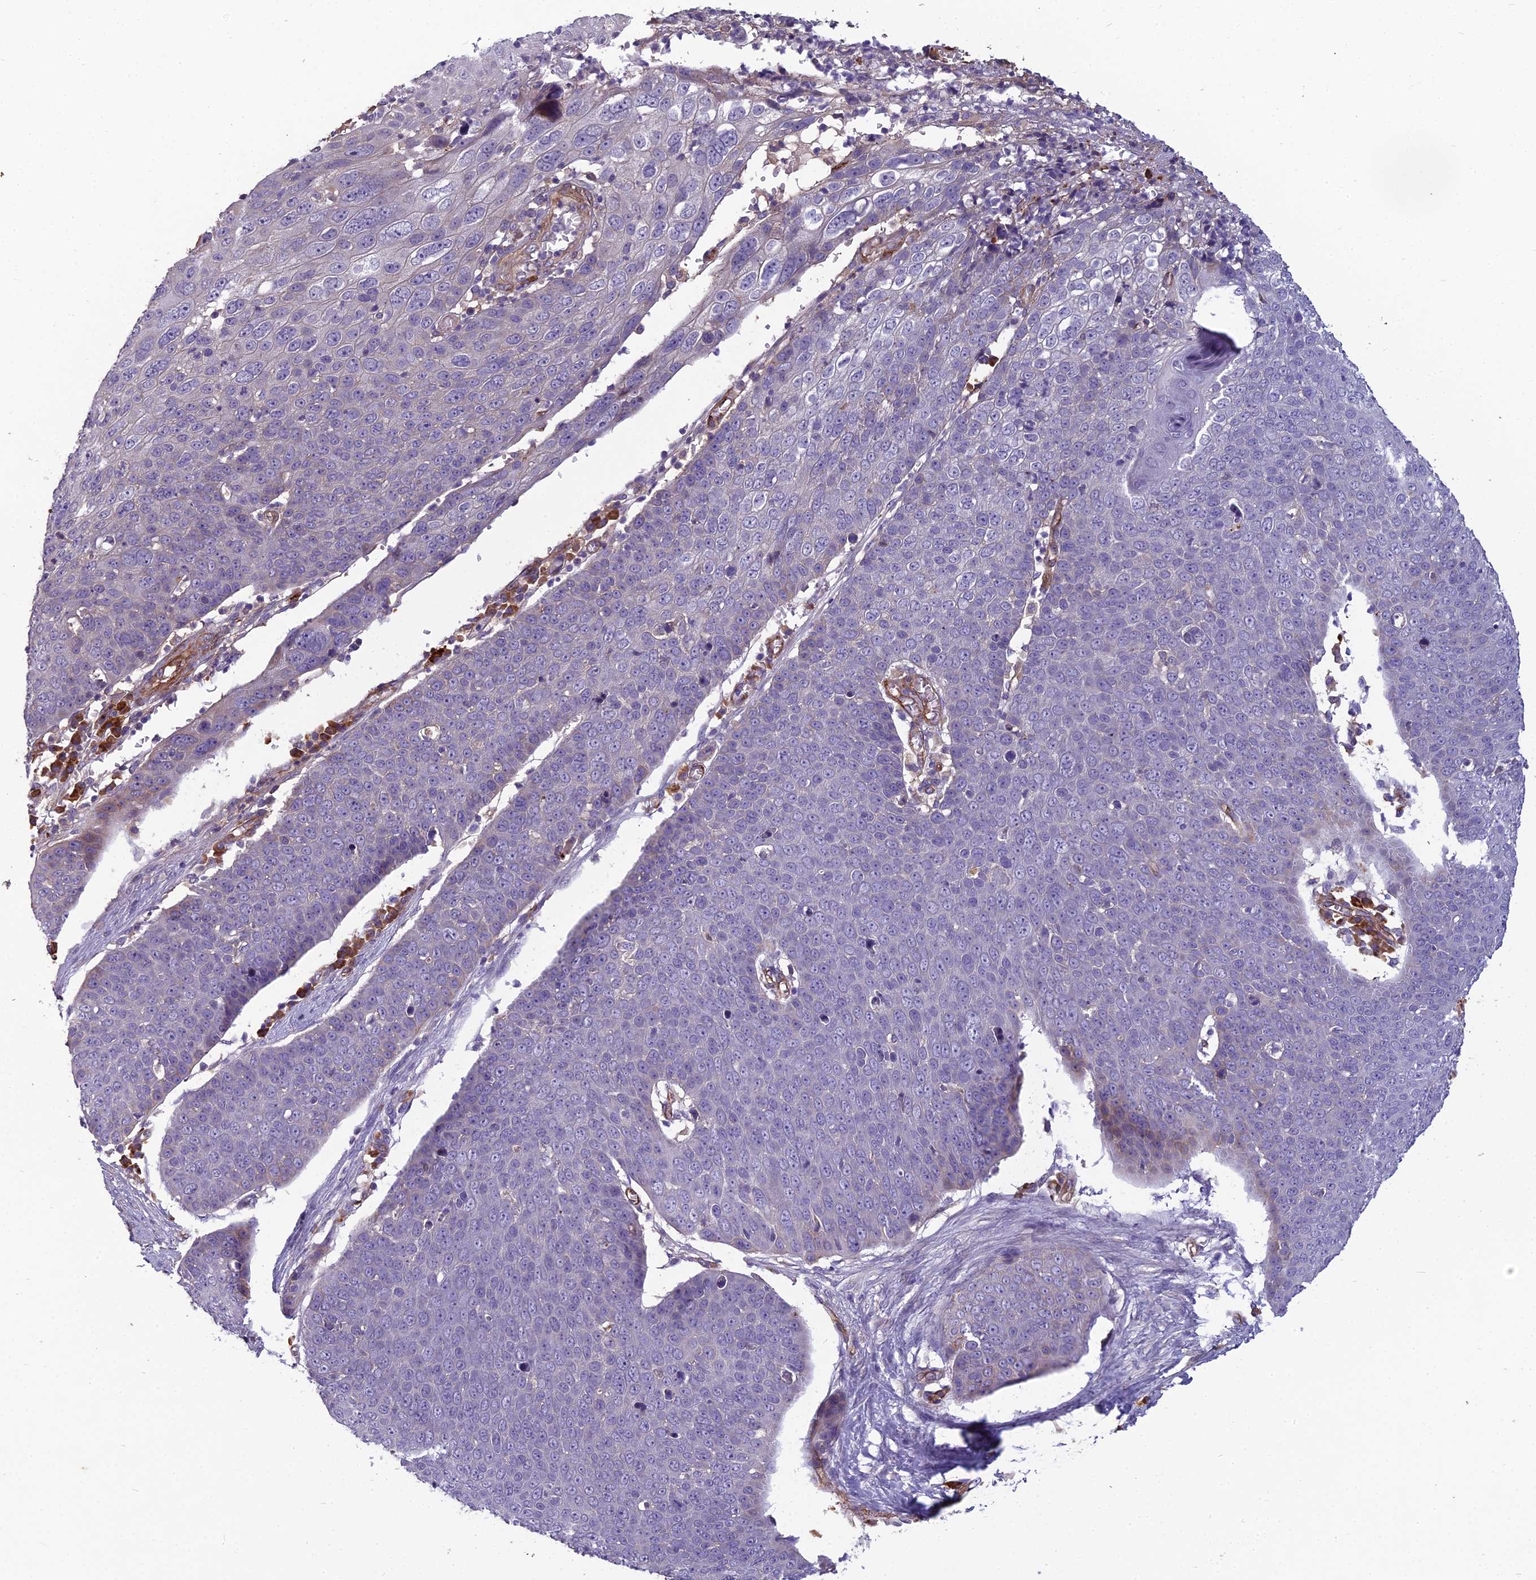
{"staining": {"intensity": "negative", "quantity": "none", "location": "none"}, "tissue": "skin cancer", "cell_type": "Tumor cells", "image_type": "cancer", "snomed": [{"axis": "morphology", "description": "Squamous cell carcinoma, NOS"}, {"axis": "topography", "description": "Skin"}], "caption": "A high-resolution image shows immunohistochemistry (IHC) staining of skin cancer (squamous cell carcinoma), which displays no significant positivity in tumor cells. (Immunohistochemistry (ihc), brightfield microscopy, high magnification).", "gene": "TSPAN15", "patient": {"sex": "male", "age": 71}}